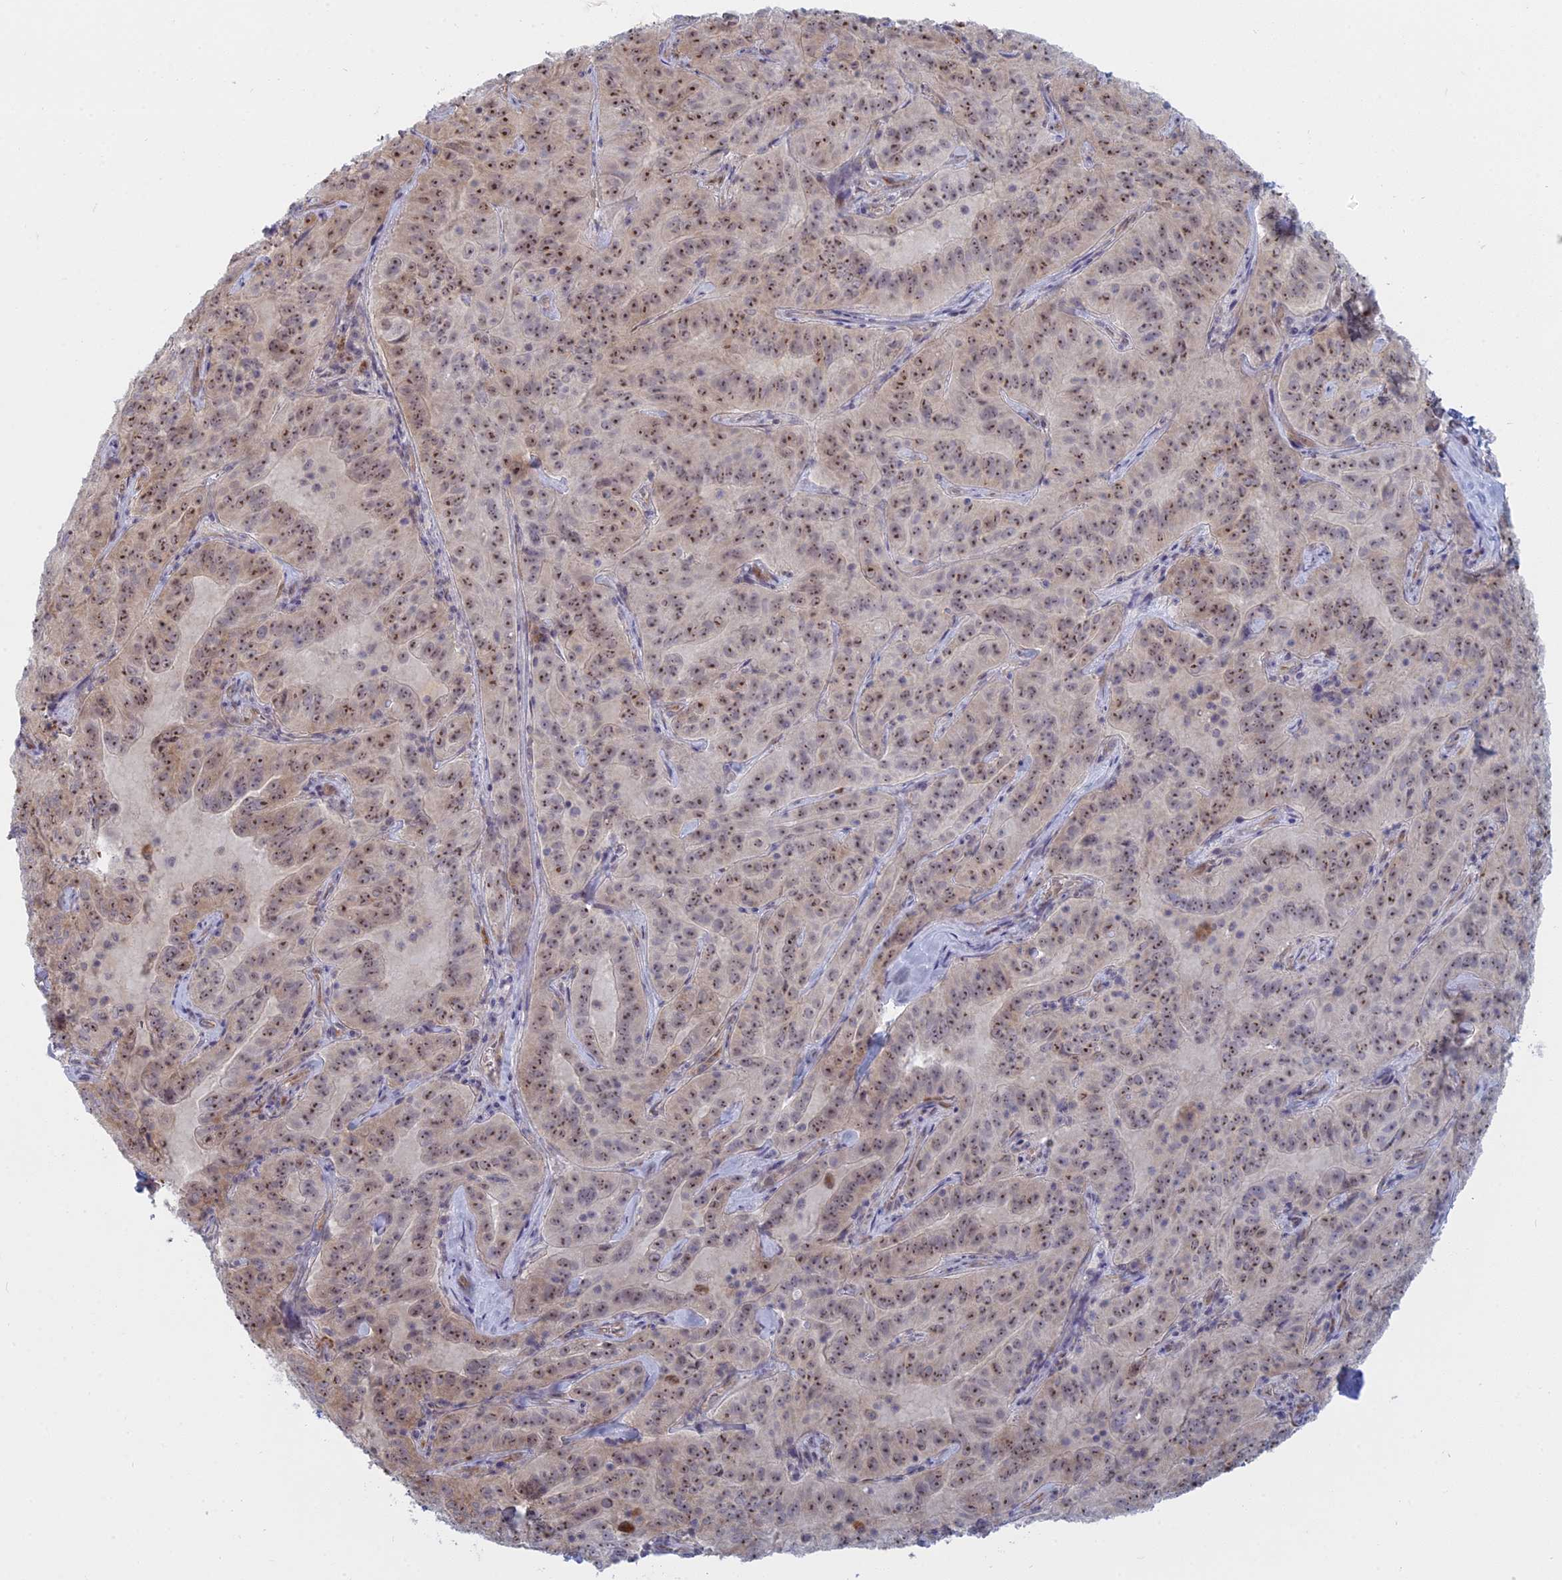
{"staining": {"intensity": "moderate", "quantity": ">75%", "location": "nuclear"}, "tissue": "pancreatic cancer", "cell_type": "Tumor cells", "image_type": "cancer", "snomed": [{"axis": "morphology", "description": "Adenocarcinoma, NOS"}, {"axis": "topography", "description": "Pancreas"}], "caption": "A micrograph showing moderate nuclear staining in approximately >75% of tumor cells in pancreatic cancer, as visualized by brown immunohistochemical staining.", "gene": "RPS19BP1", "patient": {"sex": "male", "age": 63}}